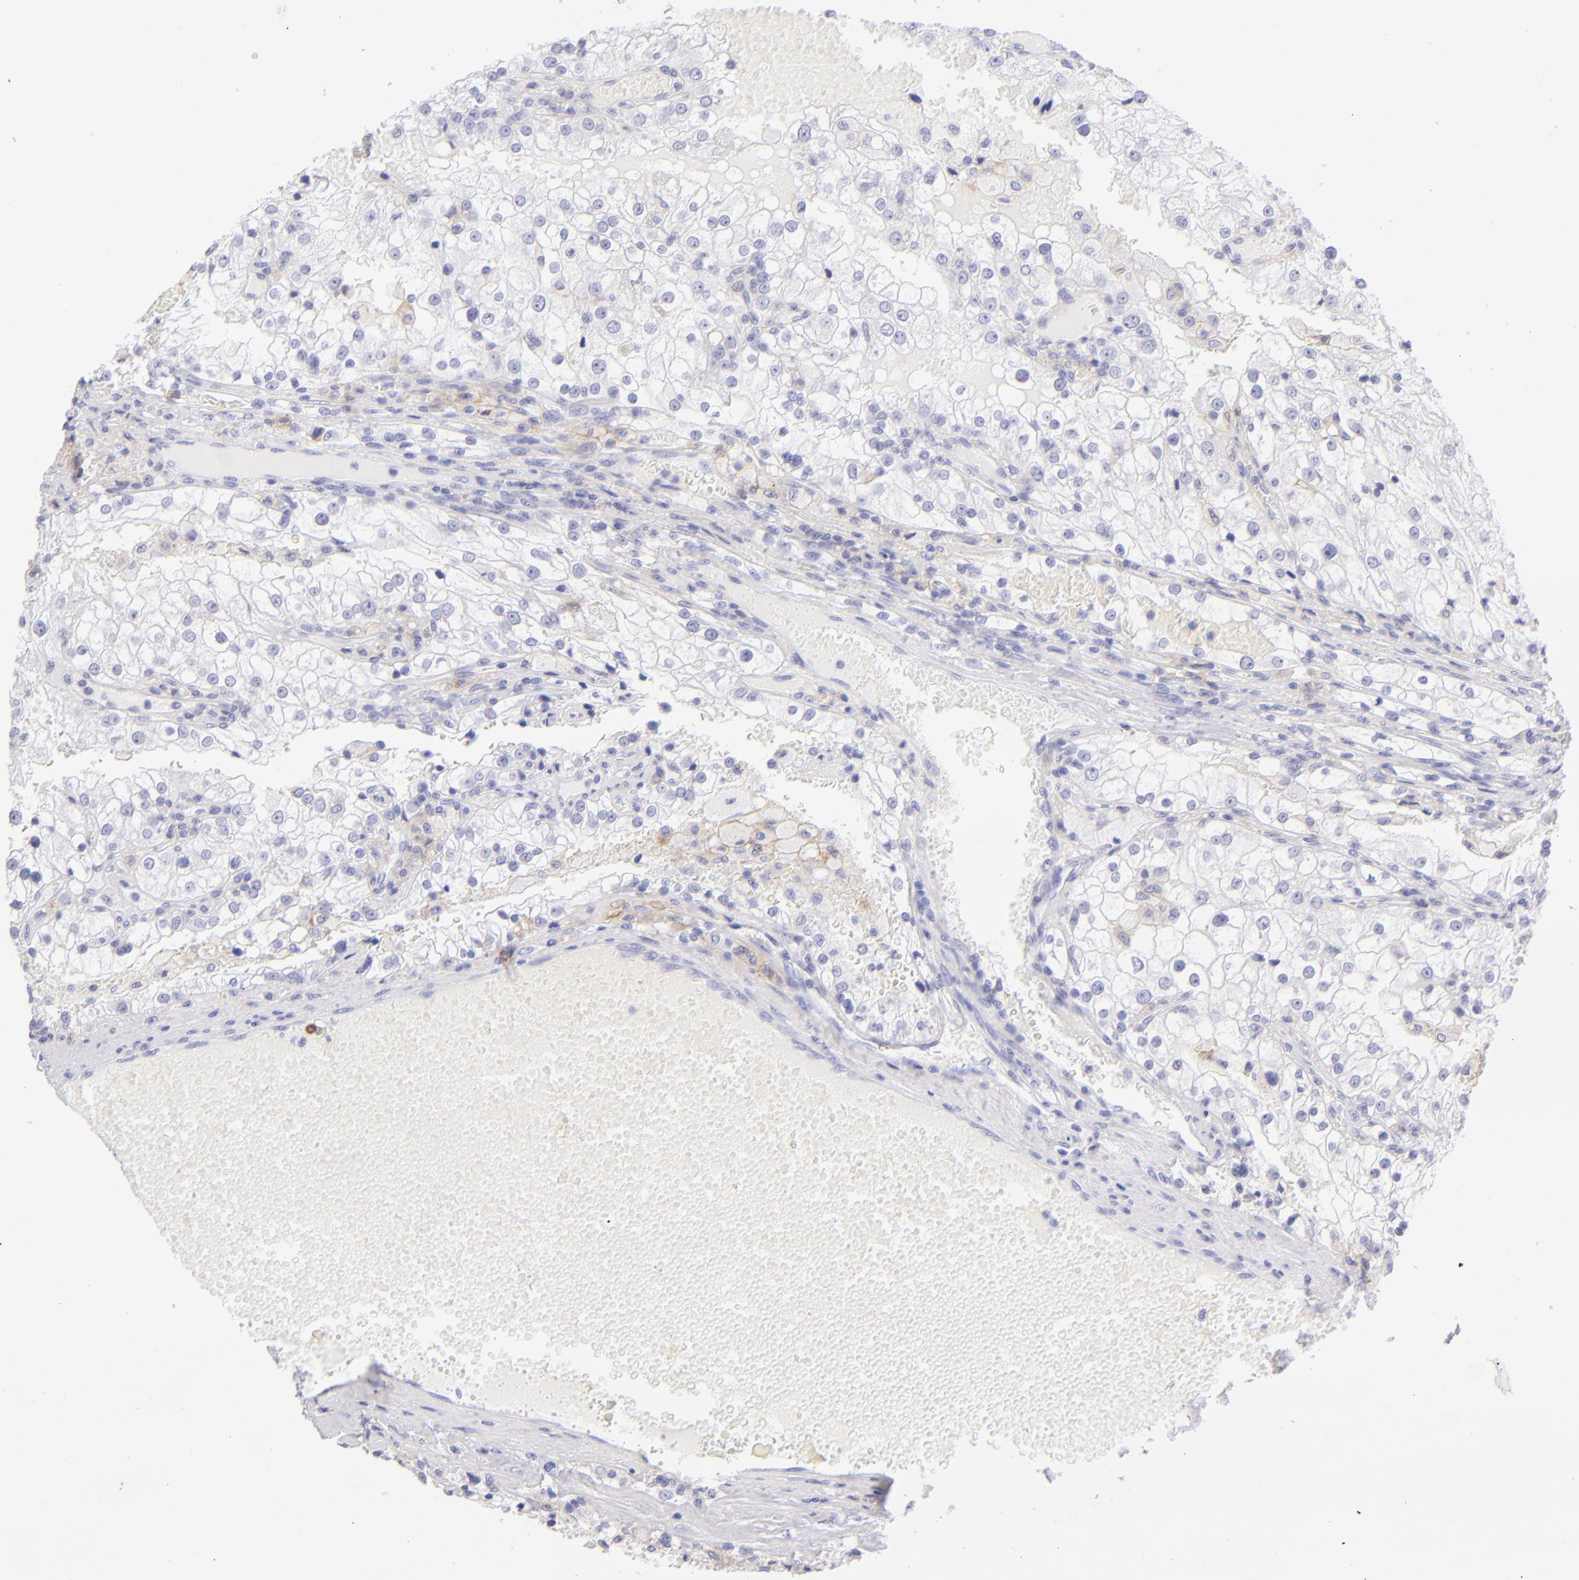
{"staining": {"intensity": "weak", "quantity": "<25%", "location": "cytoplasmic/membranous"}, "tissue": "renal cancer", "cell_type": "Tumor cells", "image_type": "cancer", "snomed": [{"axis": "morphology", "description": "Adenocarcinoma, NOS"}, {"axis": "topography", "description": "Kidney"}], "caption": "Immunohistochemistry (IHC) micrograph of renal cancer stained for a protein (brown), which shows no staining in tumor cells.", "gene": "CD72", "patient": {"sex": "female", "age": 74}}